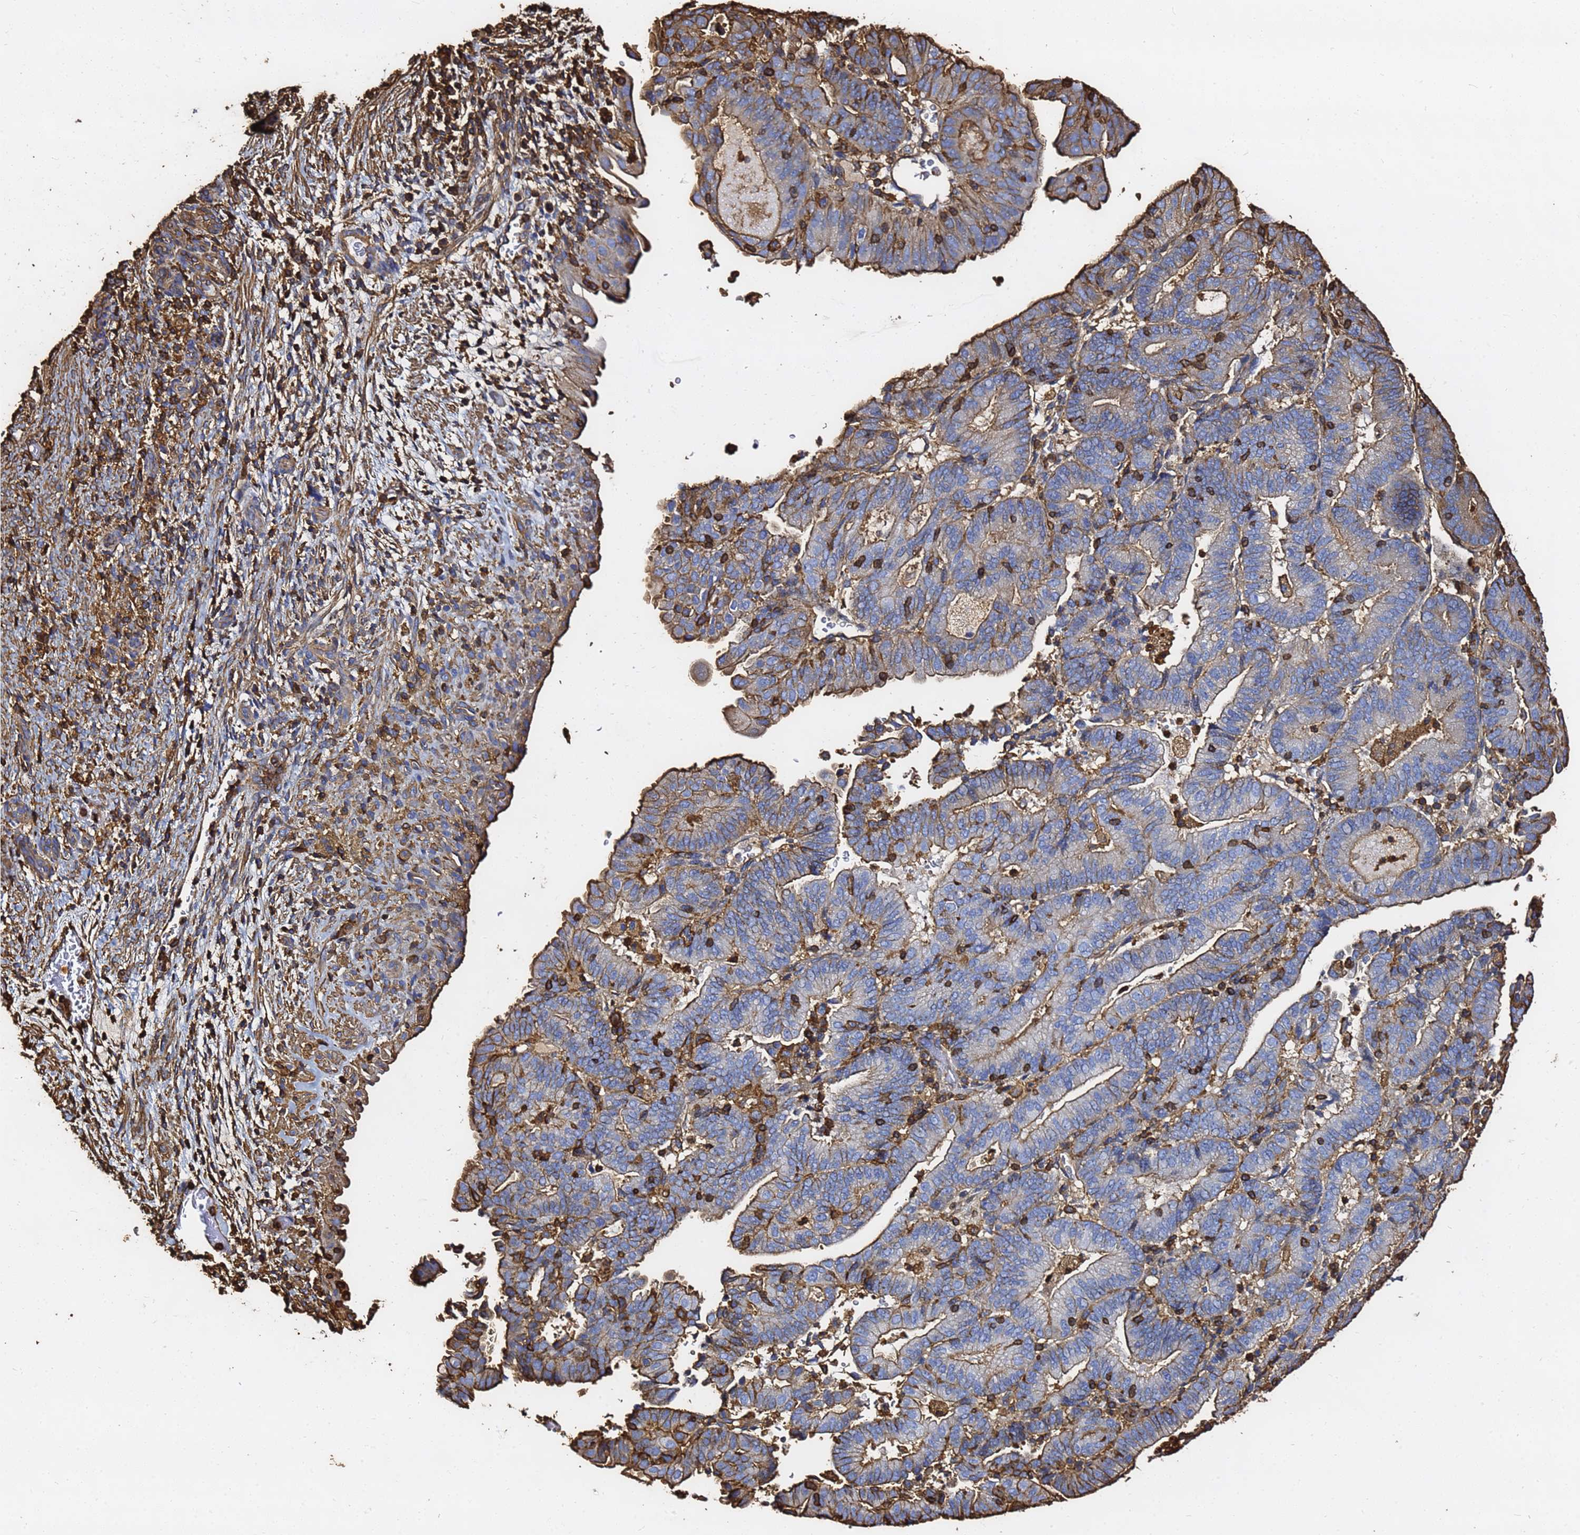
{"staining": {"intensity": "moderate", "quantity": "25%-75%", "location": "cytoplasmic/membranous"}, "tissue": "endometrial cancer", "cell_type": "Tumor cells", "image_type": "cancer", "snomed": [{"axis": "morphology", "description": "Adenocarcinoma, NOS"}, {"axis": "topography", "description": "Endometrium"}], "caption": "Immunohistochemical staining of endometrial adenocarcinoma demonstrates moderate cytoplasmic/membranous protein positivity in about 25%-75% of tumor cells. The staining is performed using DAB brown chromogen to label protein expression. The nuclei are counter-stained blue using hematoxylin.", "gene": "ACTB", "patient": {"sex": "female", "age": 70}}